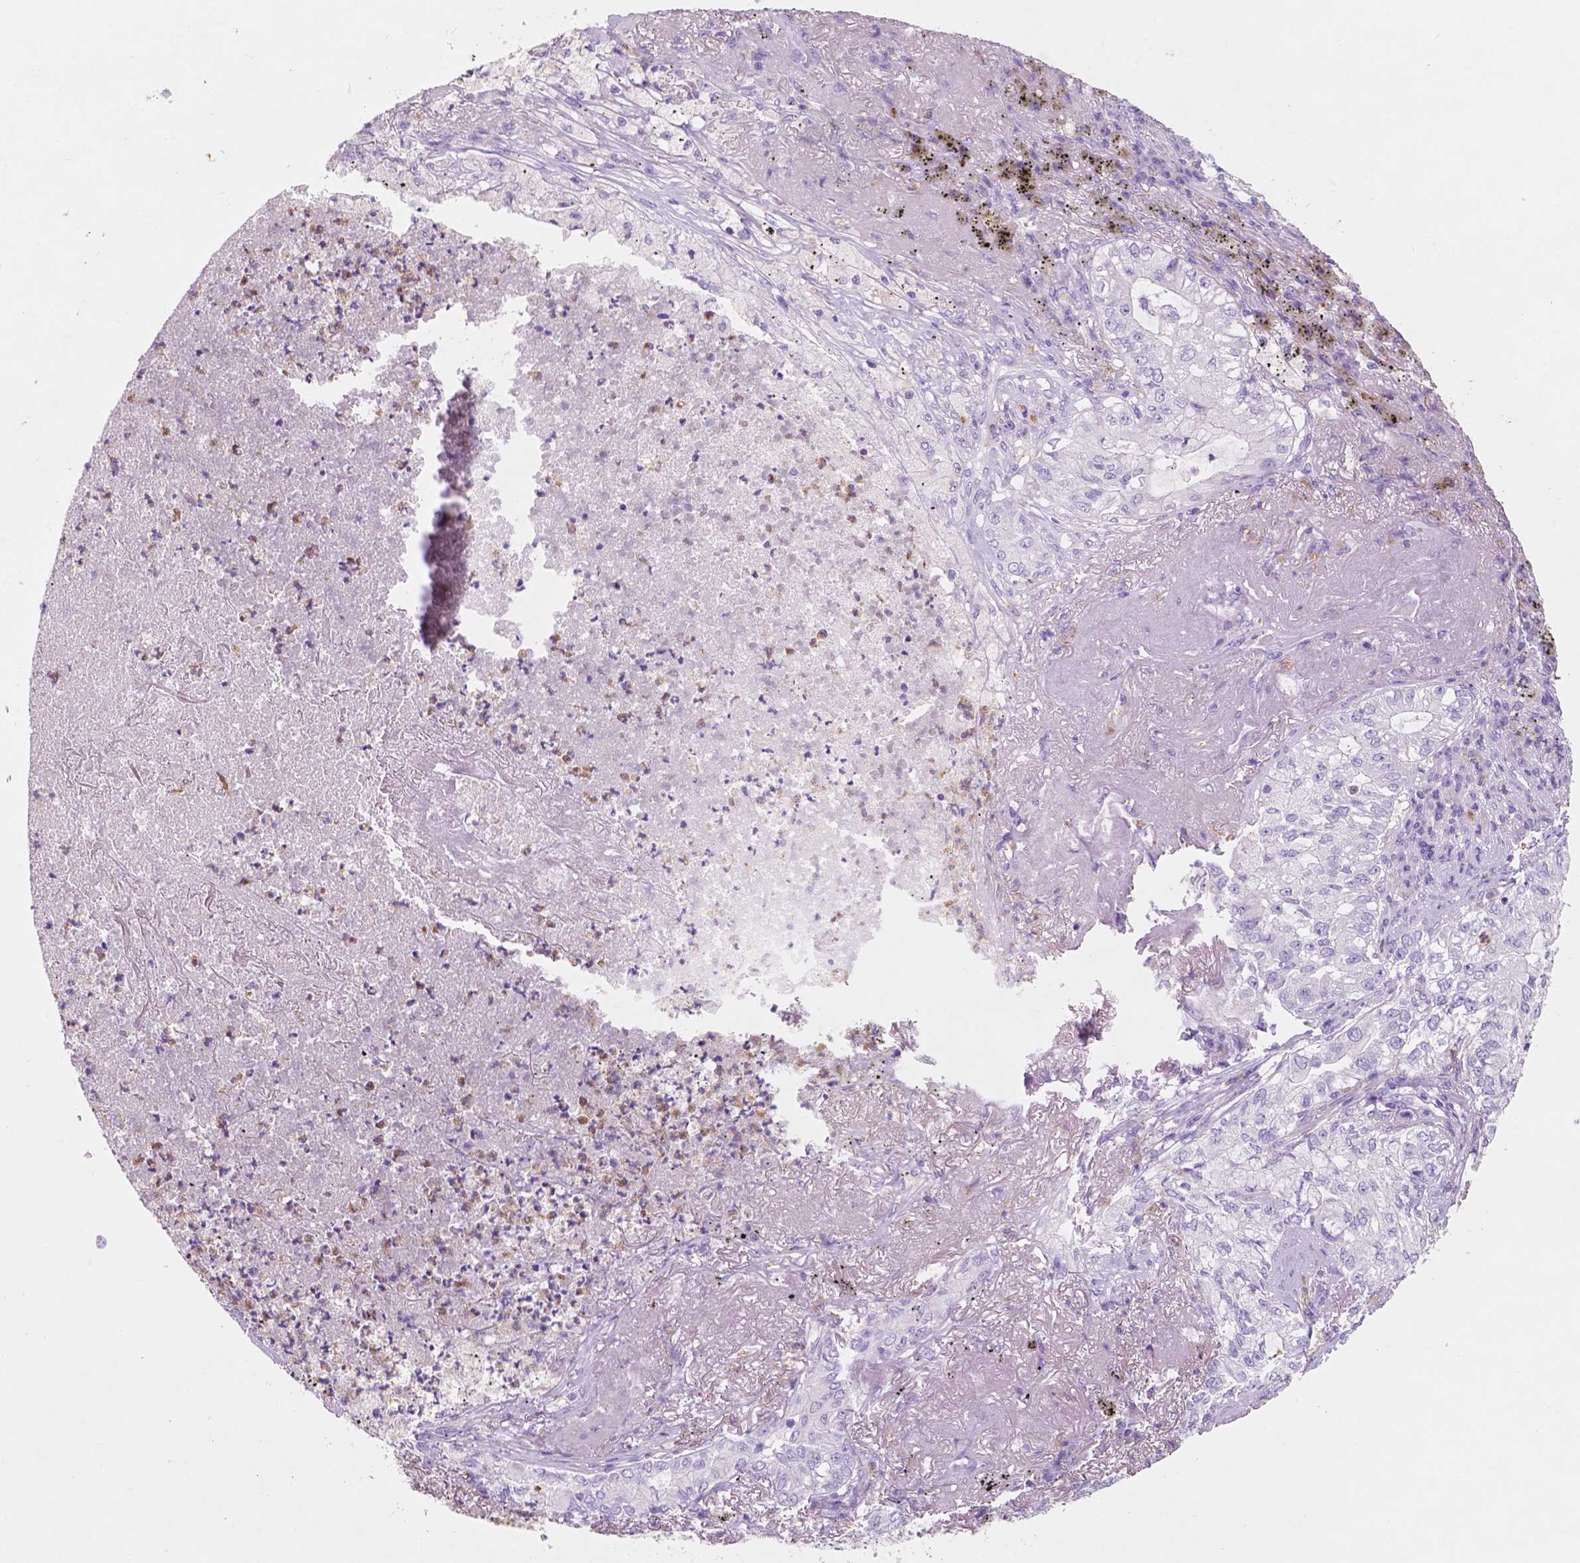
{"staining": {"intensity": "negative", "quantity": "none", "location": "none"}, "tissue": "lung cancer", "cell_type": "Tumor cells", "image_type": "cancer", "snomed": [{"axis": "morphology", "description": "Adenocarcinoma, NOS"}, {"axis": "topography", "description": "Lung"}], "caption": "Lung adenocarcinoma was stained to show a protein in brown. There is no significant positivity in tumor cells.", "gene": "CUZD1", "patient": {"sex": "female", "age": 73}}